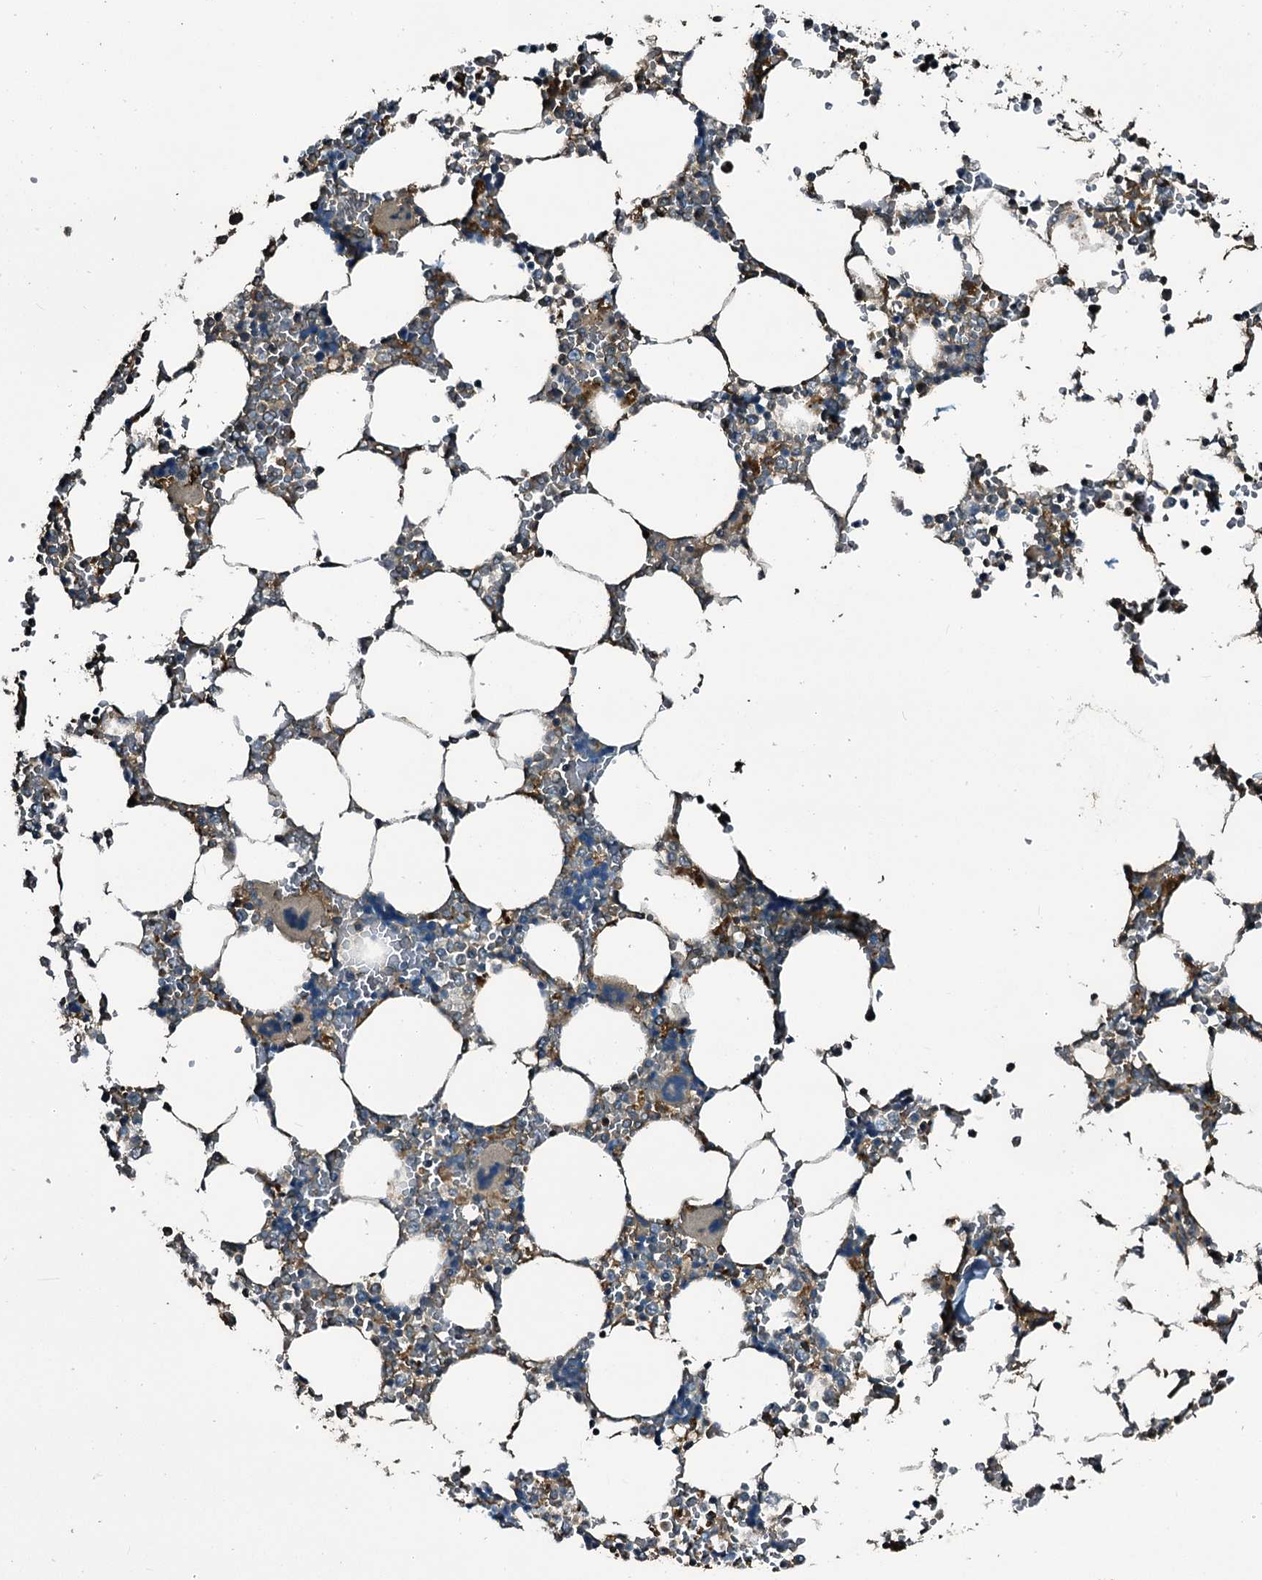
{"staining": {"intensity": "moderate", "quantity": "<25%", "location": "cytoplasmic/membranous"}, "tissue": "bone marrow", "cell_type": "Hematopoietic cells", "image_type": "normal", "snomed": [{"axis": "morphology", "description": "Normal tissue, NOS"}, {"axis": "topography", "description": "Bone marrow"}], "caption": "Immunohistochemical staining of benign human bone marrow displays low levels of moderate cytoplasmic/membranous positivity in about <25% of hematopoietic cells.", "gene": "TPGS2", "patient": {"sex": "male", "age": 64}}